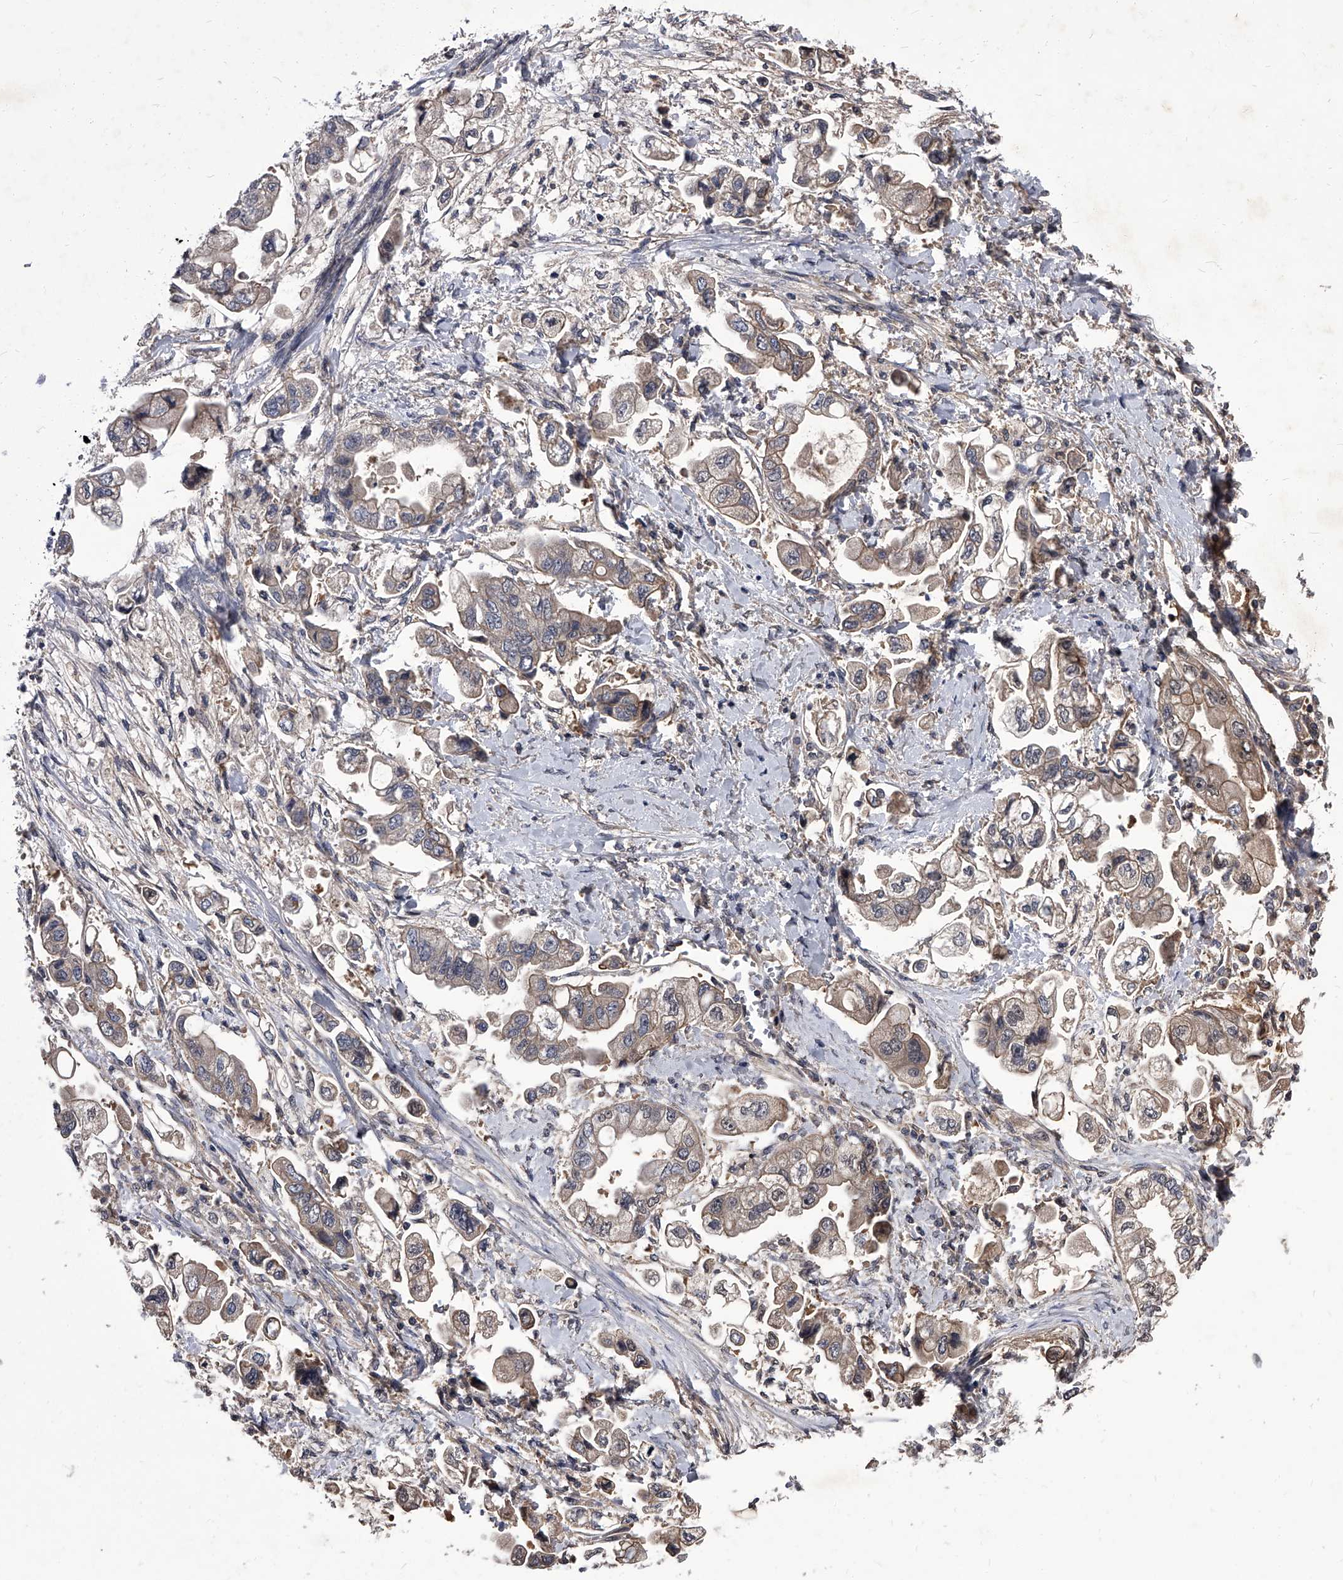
{"staining": {"intensity": "weak", "quantity": "25%-75%", "location": "cytoplasmic/membranous"}, "tissue": "stomach cancer", "cell_type": "Tumor cells", "image_type": "cancer", "snomed": [{"axis": "morphology", "description": "Adenocarcinoma, NOS"}, {"axis": "topography", "description": "Stomach"}], "caption": "A high-resolution photomicrograph shows immunohistochemistry (IHC) staining of adenocarcinoma (stomach), which displays weak cytoplasmic/membranous expression in about 25%-75% of tumor cells.", "gene": "SLC18B1", "patient": {"sex": "male", "age": 62}}